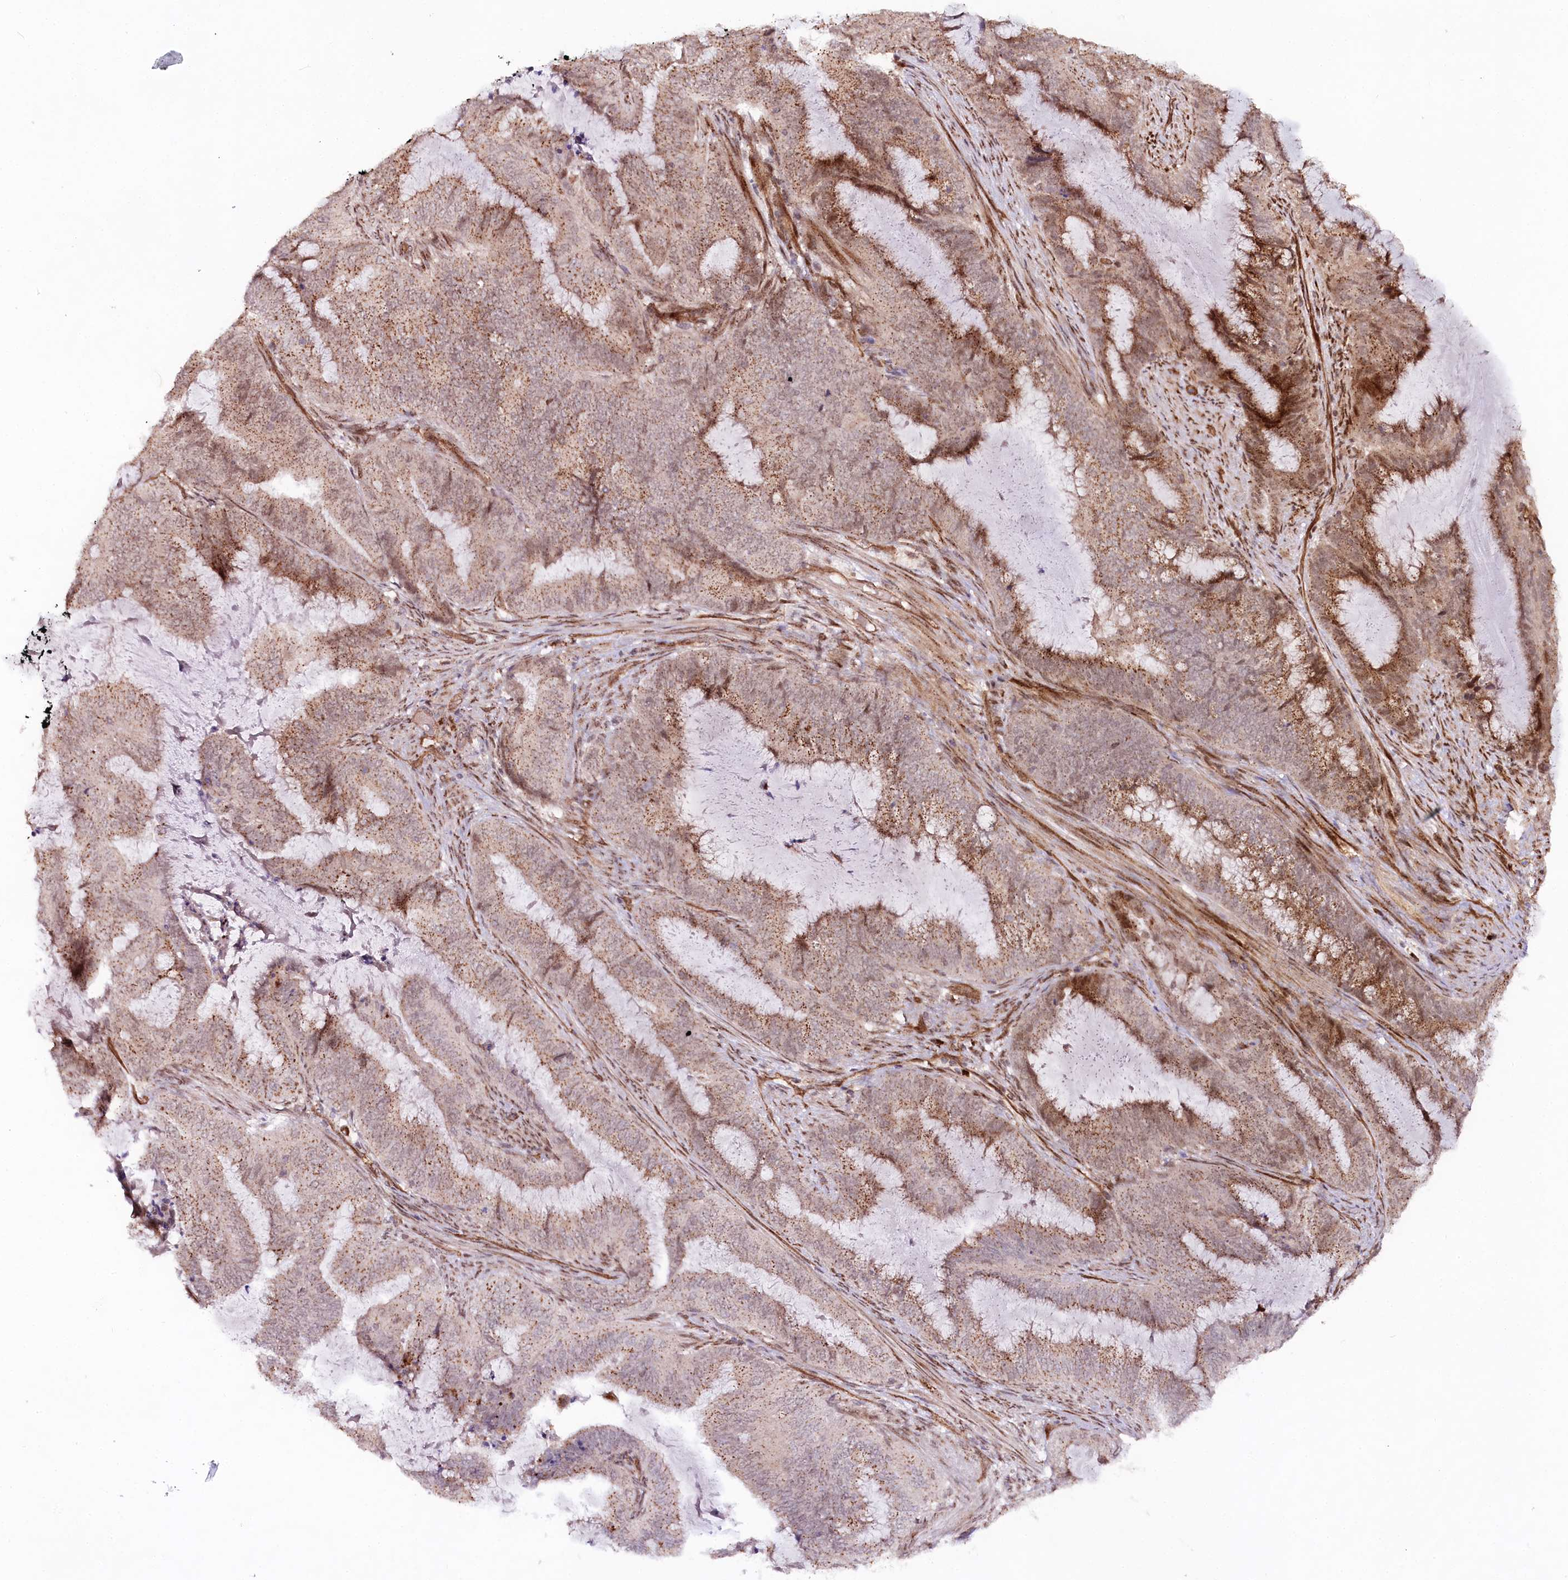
{"staining": {"intensity": "moderate", "quantity": ">75%", "location": "cytoplasmic/membranous"}, "tissue": "endometrial cancer", "cell_type": "Tumor cells", "image_type": "cancer", "snomed": [{"axis": "morphology", "description": "Adenocarcinoma, NOS"}, {"axis": "topography", "description": "Endometrium"}], "caption": "A medium amount of moderate cytoplasmic/membranous expression is present in about >75% of tumor cells in endometrial cancer (adenocarcinoma) tissue.", "gene": "COPG1", "patient": {"sex": "female", "age": 51}}